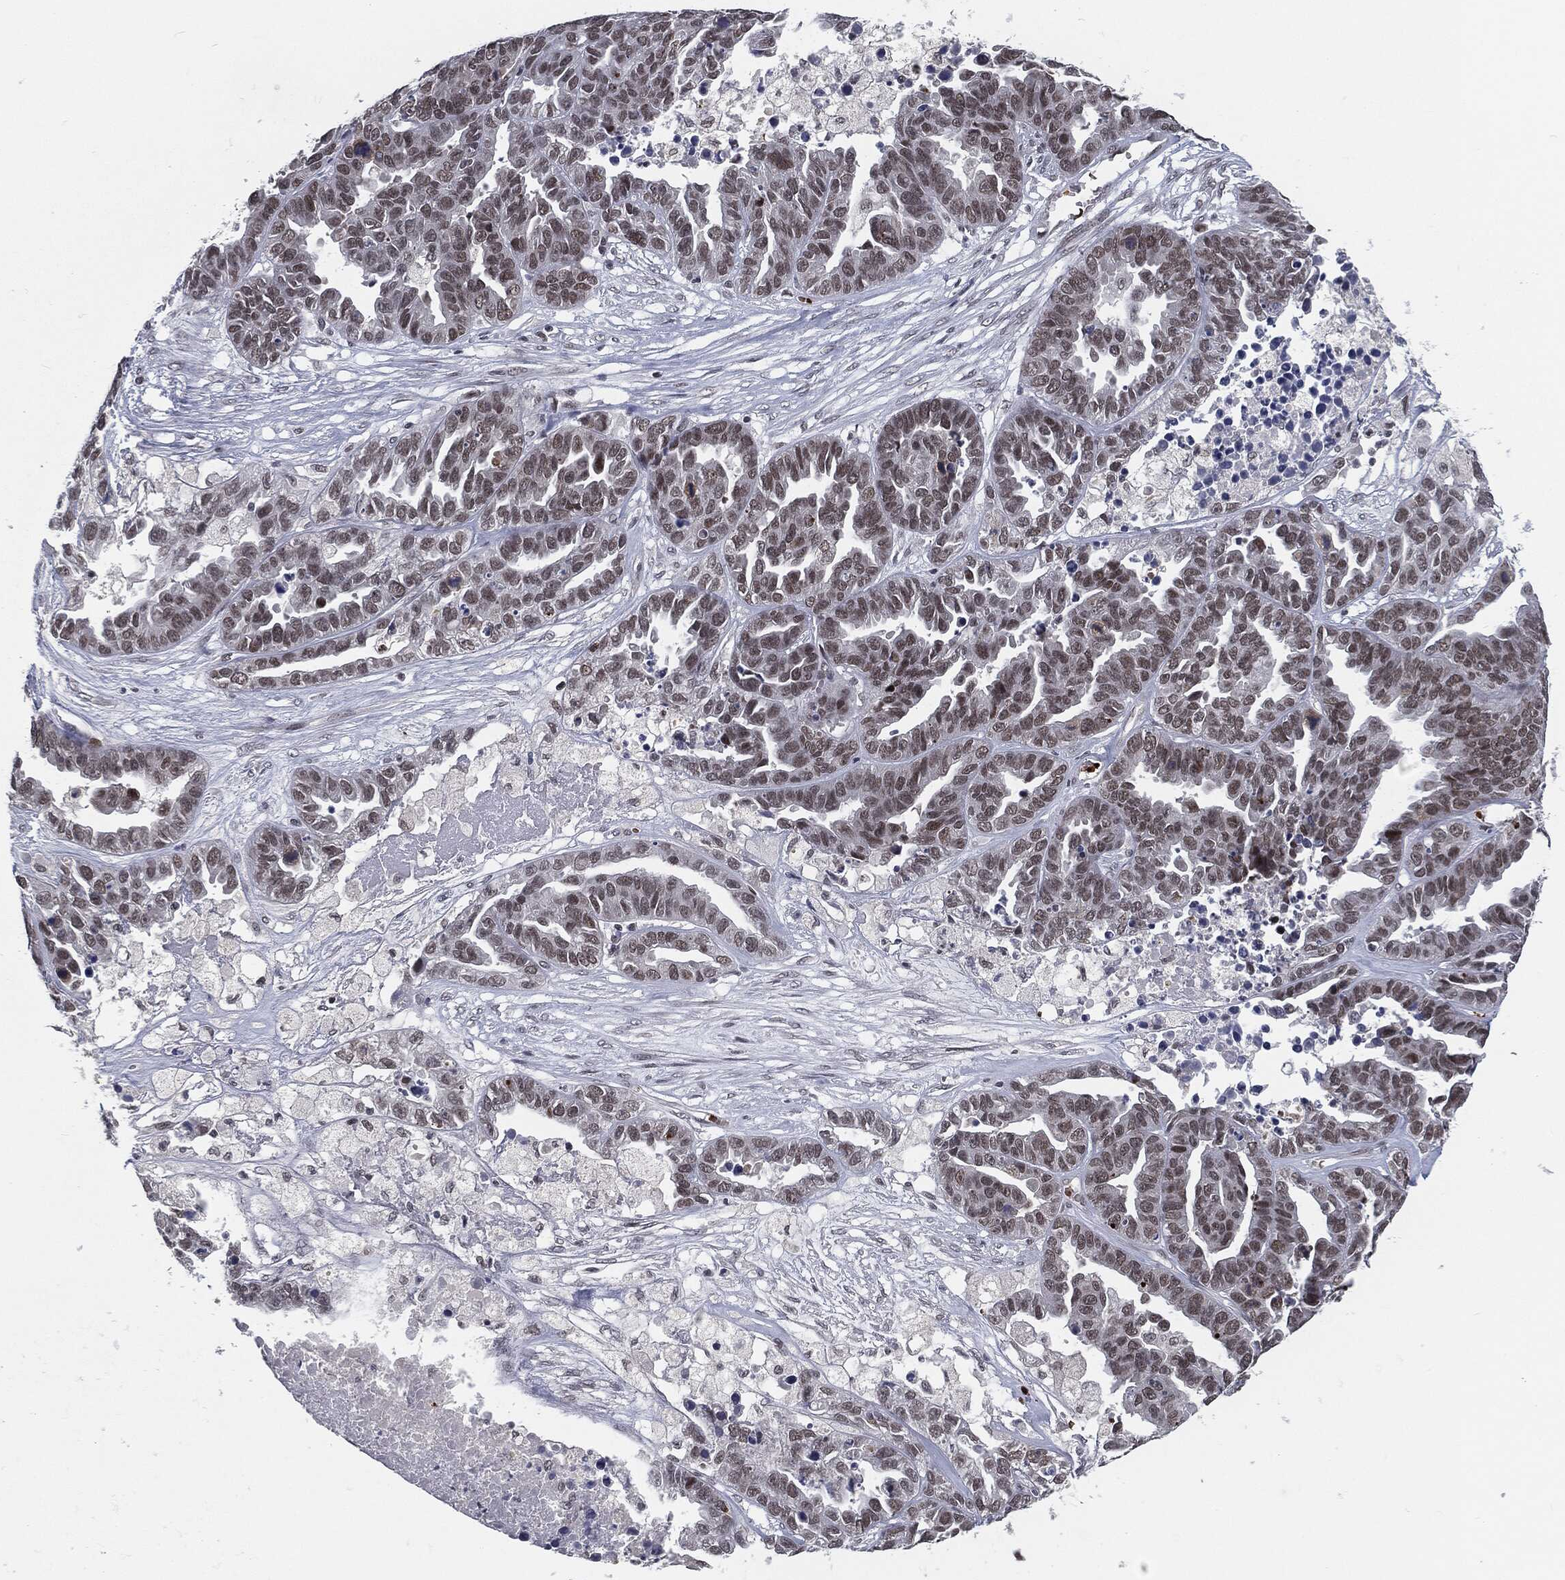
{"staining": {"intensity": "moderate", "quantity": "25%-75%", "location": "nuclear"}, "tissue": "ovarian cancer", "cell_type": "Tumor cells", "image_type": "cancer", "snomed": [{"axis": "morphology", "description": "Cystadenocarcinoma, serous, NOS"}, {"axis": "topography", "description": "Ovary"}], "caption": "The histopathology image displays immunohistochemical staining of ovarian serous cystadenocarcinoma. There is moderate nuclear positivity is present in approximately 25%-75% of tumor cells.", "gene": "ANXA1", "patient": {"sex": "female", "age": 87}}